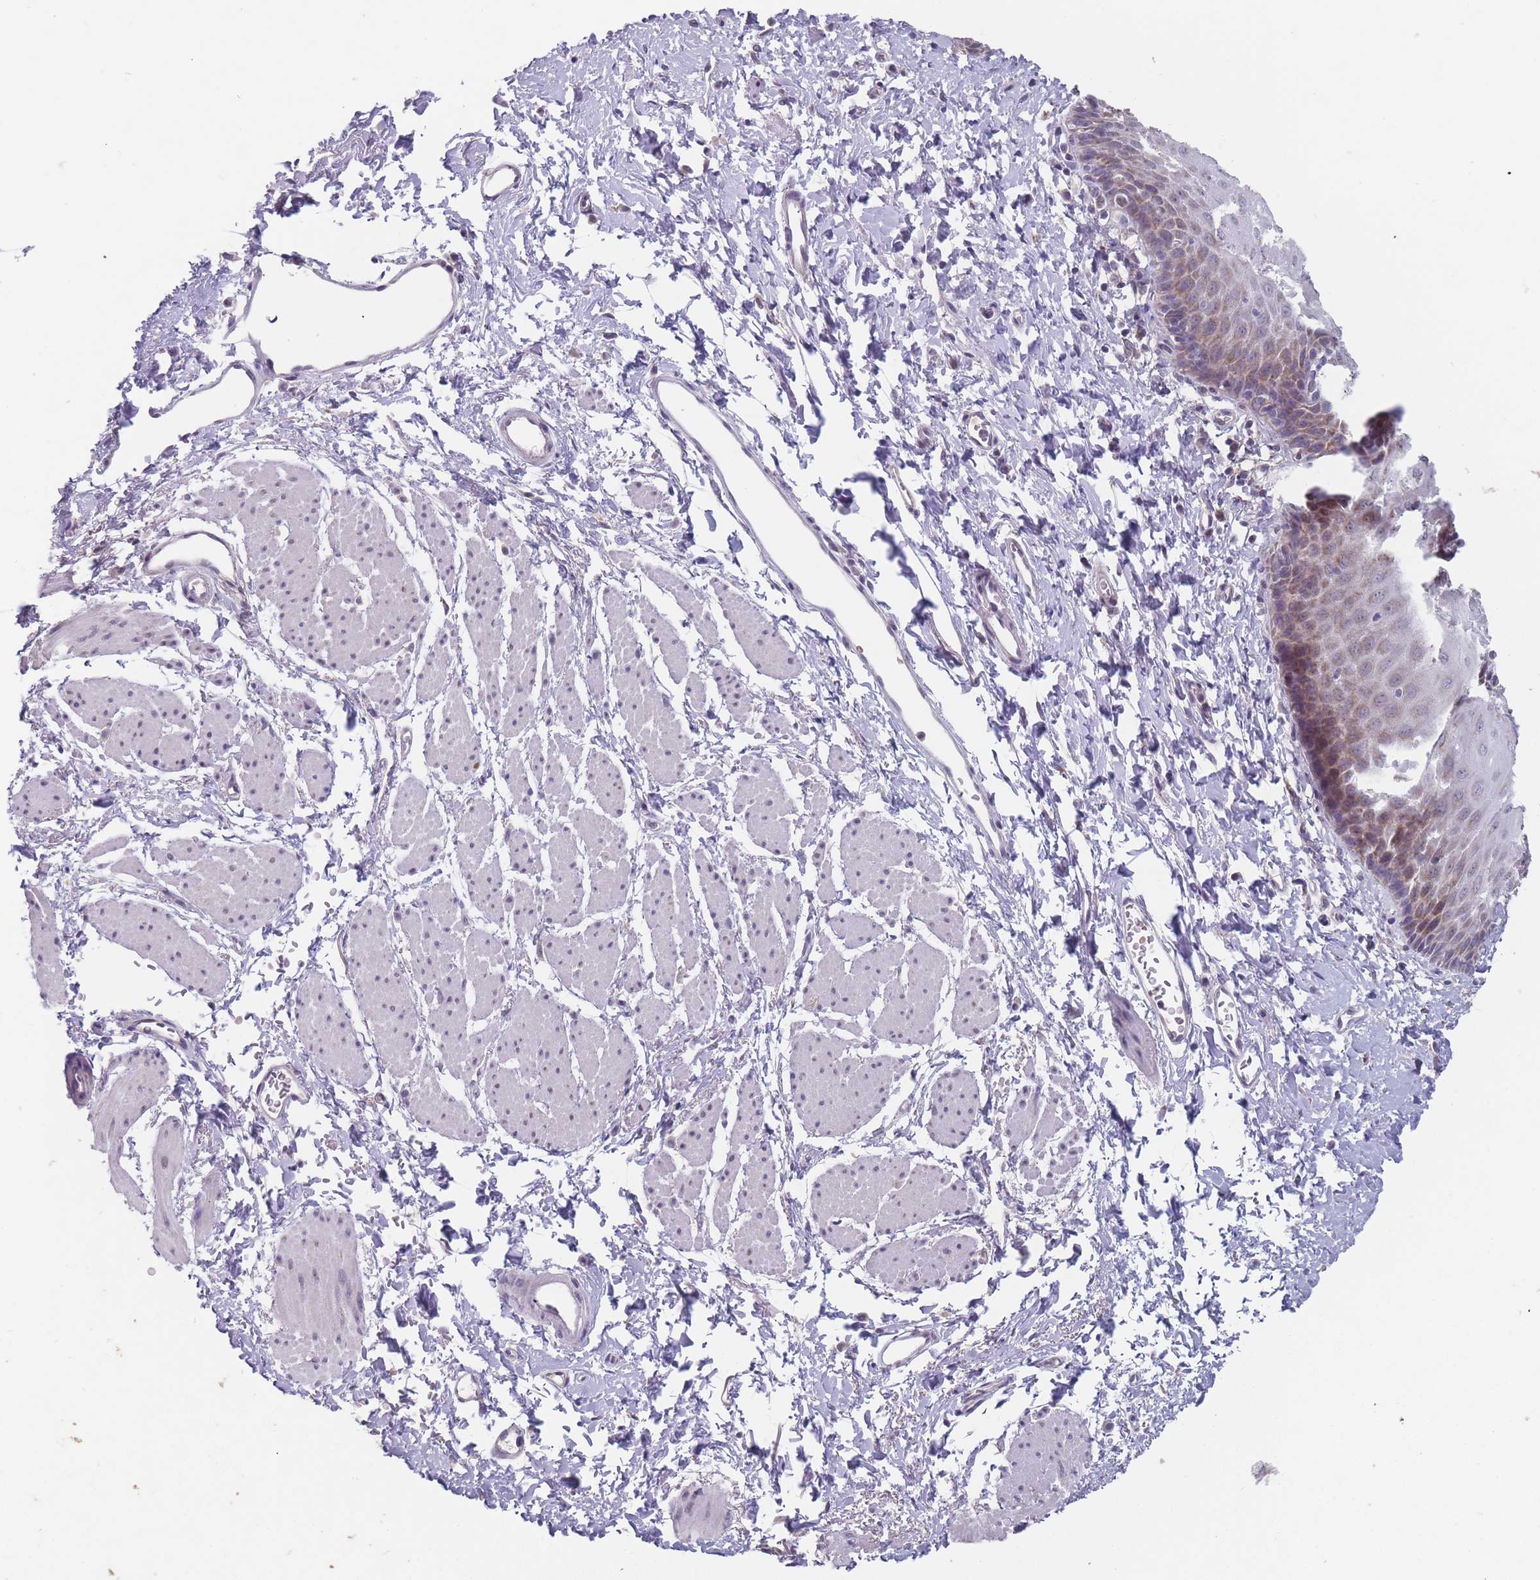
{"staining": {"intensity": "moderate", "quantity": ">75%", "location": "cytoplasmic/membranous"}, "tissue": "esophagus", "cell_type": "Squamous epithelial cells", "image_type": "normal", "snomed": [{"axis": "morphology", "description": "Normal tissue, NOS"}, {"axis": "topography", "description": "Esophagus"}], "caption": "Esophagus stained with a brown dye shows moderate cytoplasmic/membranous positive staining in approximately >75% of squamous epithelial cells.", "gene": "PEX7", "patient": {"sex": "male", "age": 70}}